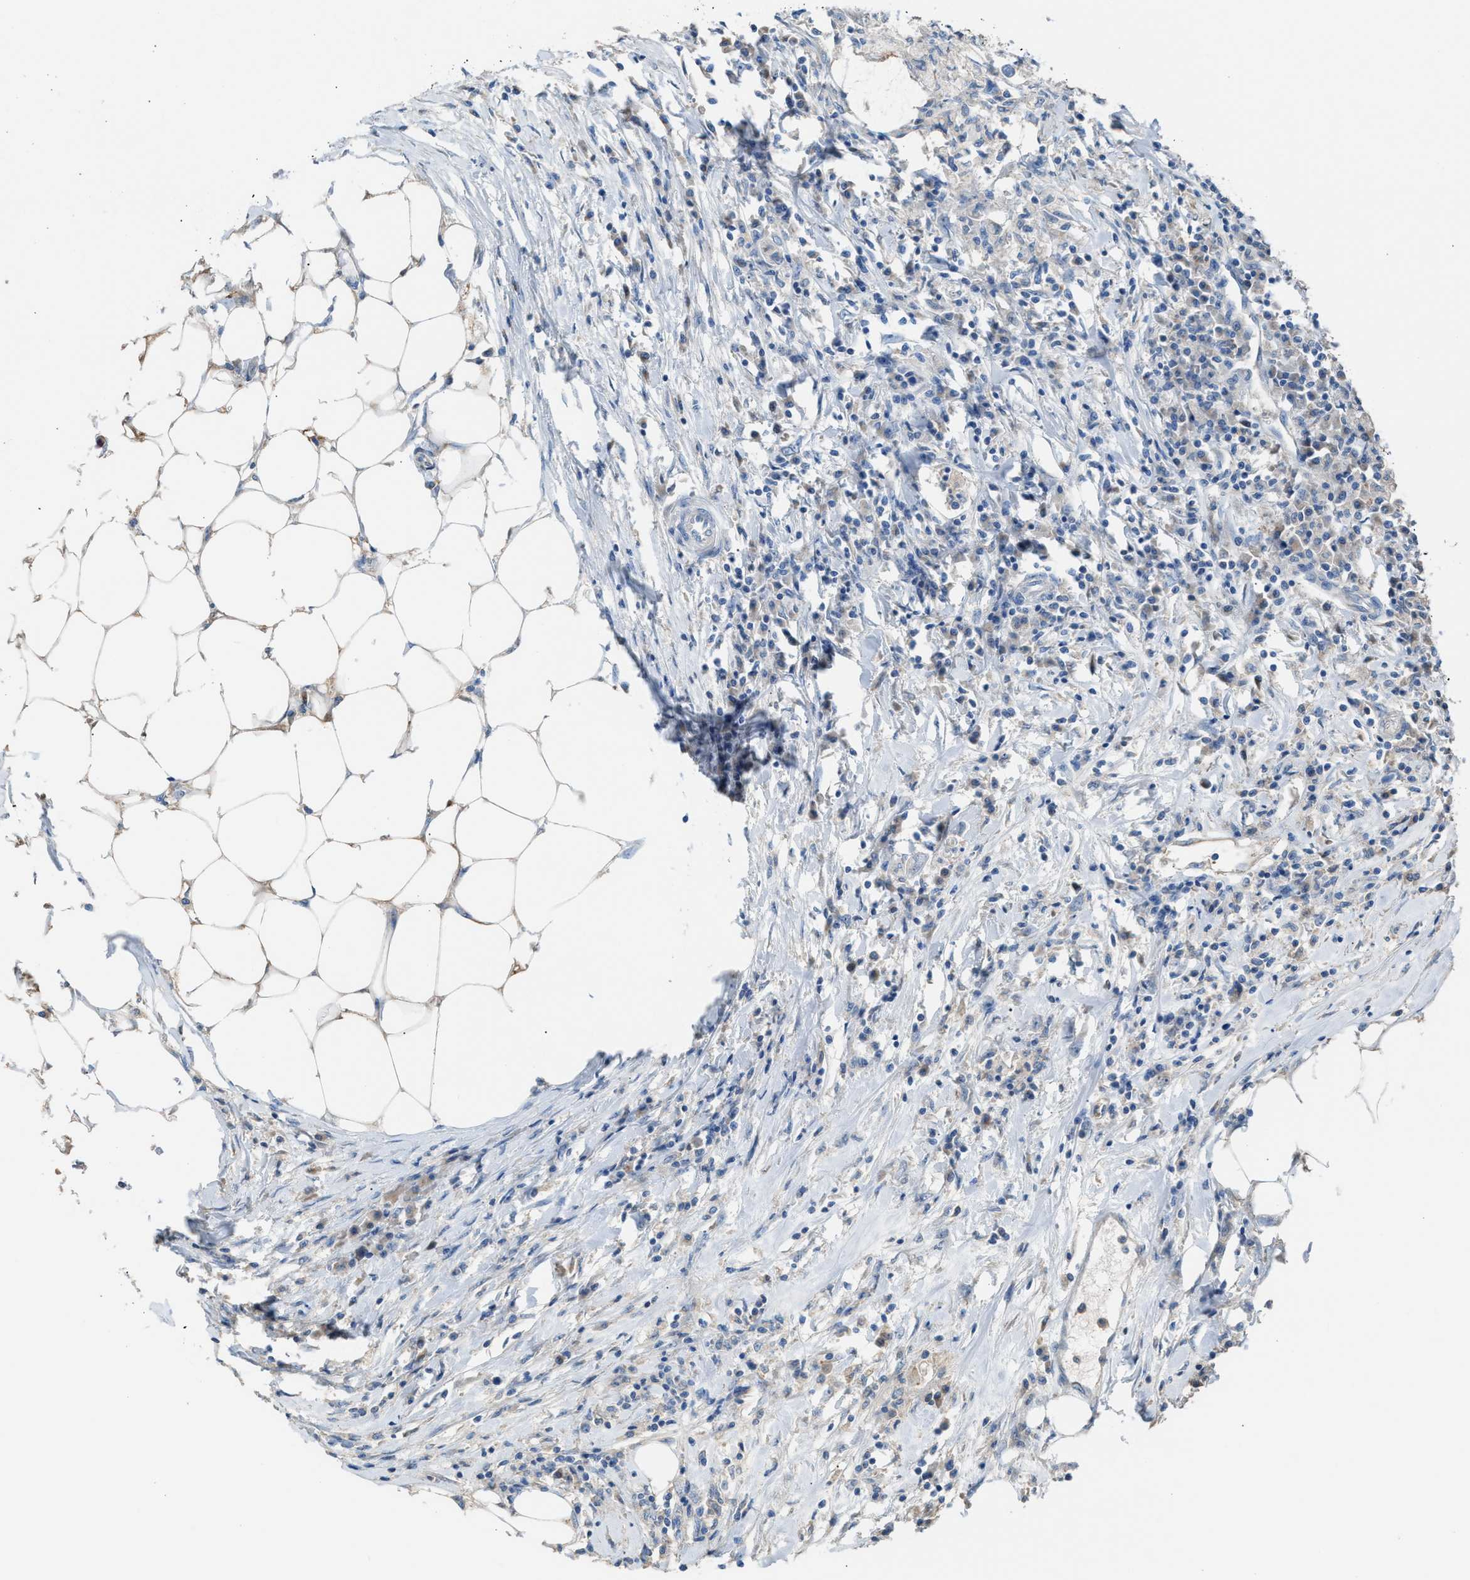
{"staining": {"intensity": "negative", "quantity": "none", "location": "none"}, "tissue": "colorectal cancer", "cell_type": "Tumor cells", "image_type": "cancer", "snomed": [{"axis": "morphology", "description": "Adenocarcinoma, NOS"}, {"axis": "topography", "description": "Colon"}], "caption": "IHC micrograph of neoplastic tissue: colorectal cancer (adenocarcinoma) stained with DAB reveals no significant protein staining in tumor cells. (DAB immunohistochemistry (IHC), high magnification).", "gene": "NQO2", "patient": {"sex": "male", "age": 71}}